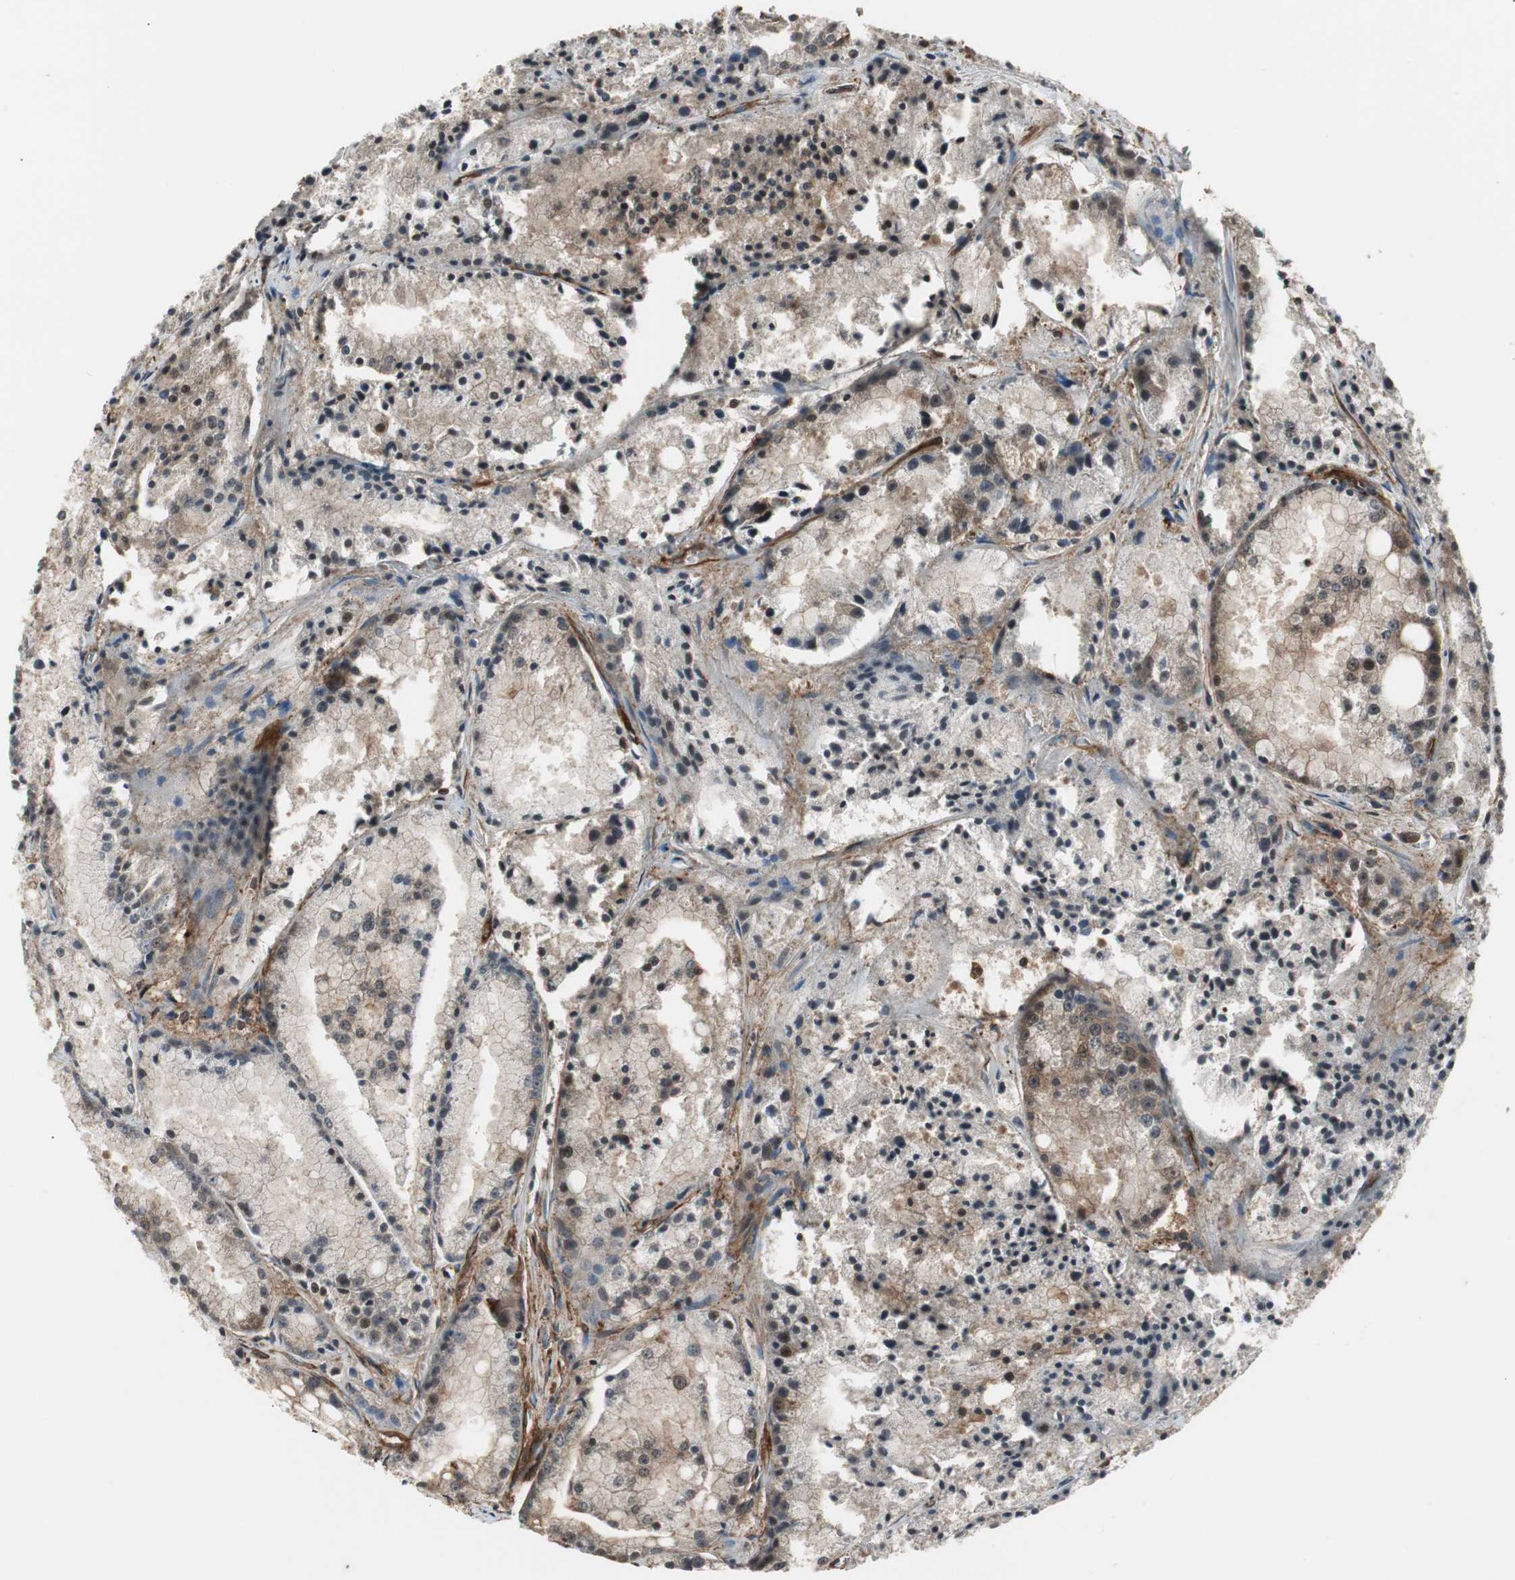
{"staining": {"intensity": "moderate", "quantity": ">75%", "location": "cytoplasmic/membranous"}, "tissue": "prostate cancer", "cell_type": "Tumor cells", "image_type": "cancer", "snomed": [{"axis": "morphology", "description": "Adenocarcinoma, Low grade"}, {"axis": "topography", "description": "Prostate"}], "caption": "The immunohistochemical stain highlights moderate cytoplasmic/membranous positivity in tumor cells of prostate cancer (adenocarcinoma (low-grade)) tissue. (Brightfield microscopy of DAB IHC at high magnification).", "gene": "PTPN11", "patient": {"sex": "male", "age": 64}}